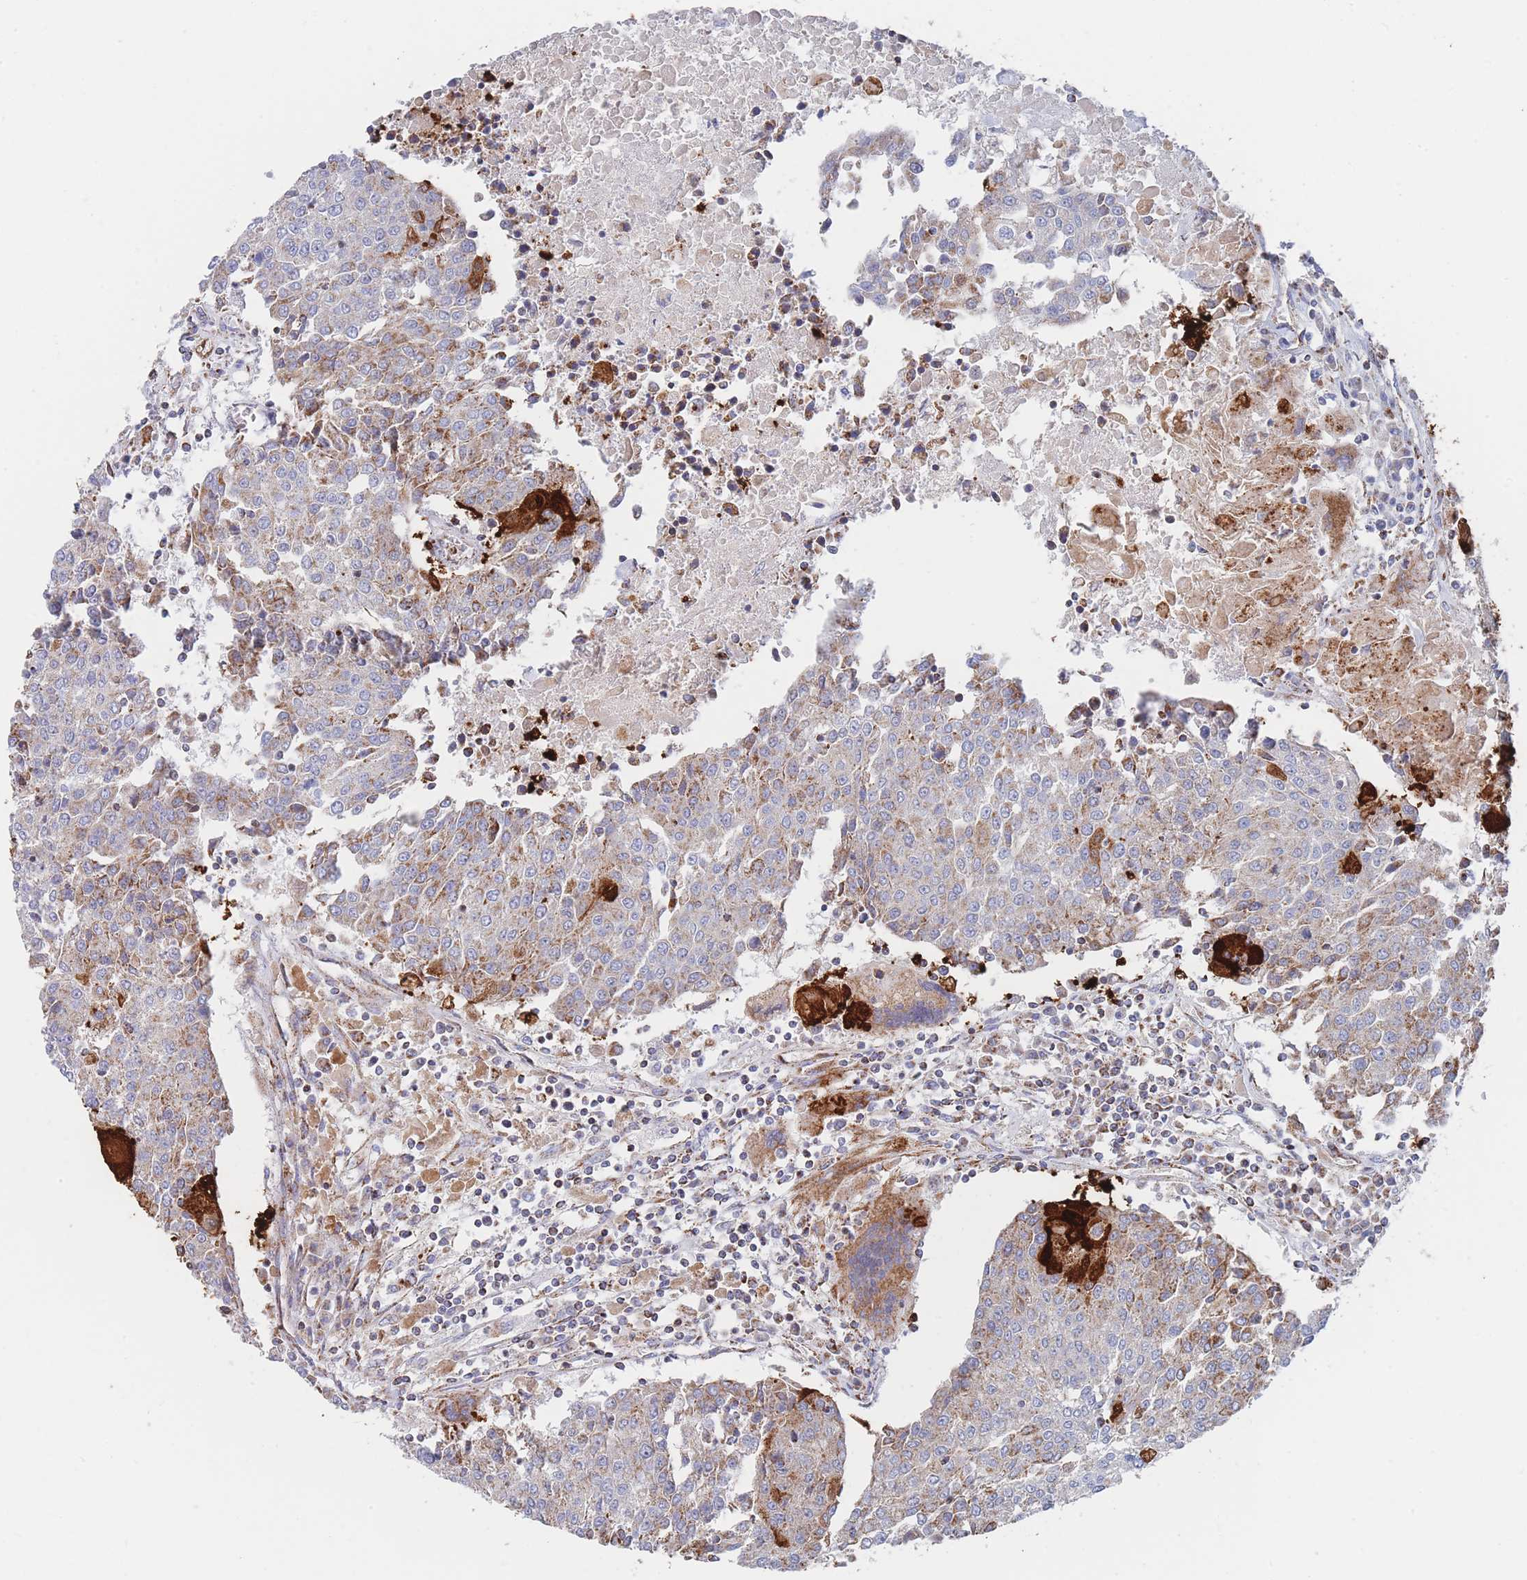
{"staining": {"intensity": "moderate", "quantity": "<25%", "location": "cytoplasmic/membranous"}, "tissue": "urothelial cancer", "cell_type": "Tumor cells", "image_type": "cancer", "snomed": [{"axis": "morphology", "description": "Urothelial carcinoma, High grade"}, {"axis": "topography", "description": "Urinary bladder"}], "caption": "Brown immunohistochemical staining in human high-grade urothelial carcinoma displays moderate cytoplasmic/membranous expression in about <25% of tumor cells. (DAB (3,3'-diaminobenzidine) IHC with brightfield microscopy, high magnification).", "gene": "IKZF4", "patient": {"sex": "female", "age": 85}}